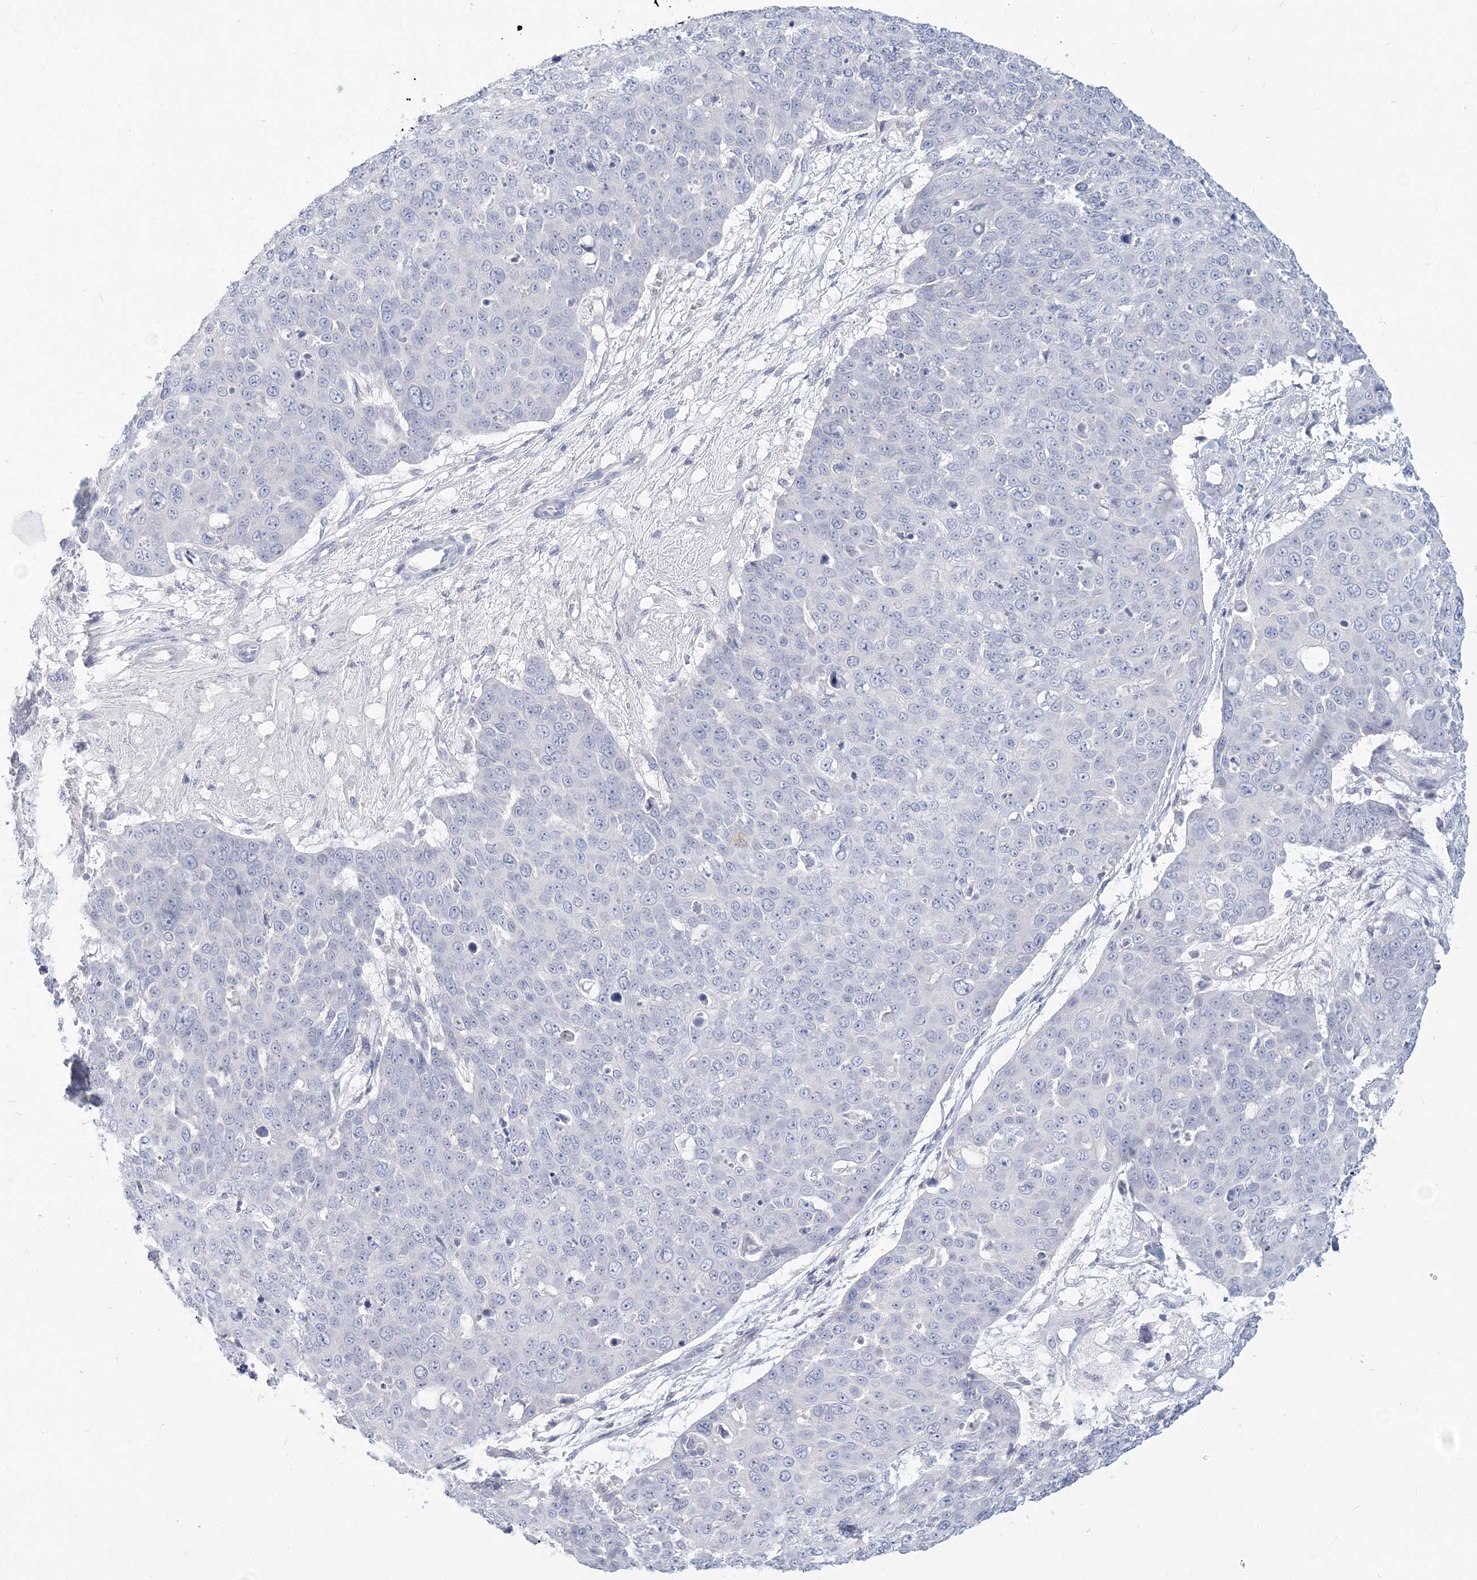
{"staining": {"intensity": "negative", "quantity": "none", "location": "none"}, "tissue": "skin cancer", "cell_type": "Tumor cells", "image_type": "cancer", "snomed": [{"axis": "morphology", "description": "Squamous cell carcinoma, NOS"}, {"axis": "topography", "description": "Skin"}], "caption": "This is an immunohistochemistry image of skin squamous cell carcinoma. There is no staining in tumor cells.", "gene": "CSN1S1", "patient": {"sex": "male", "age": 71}}